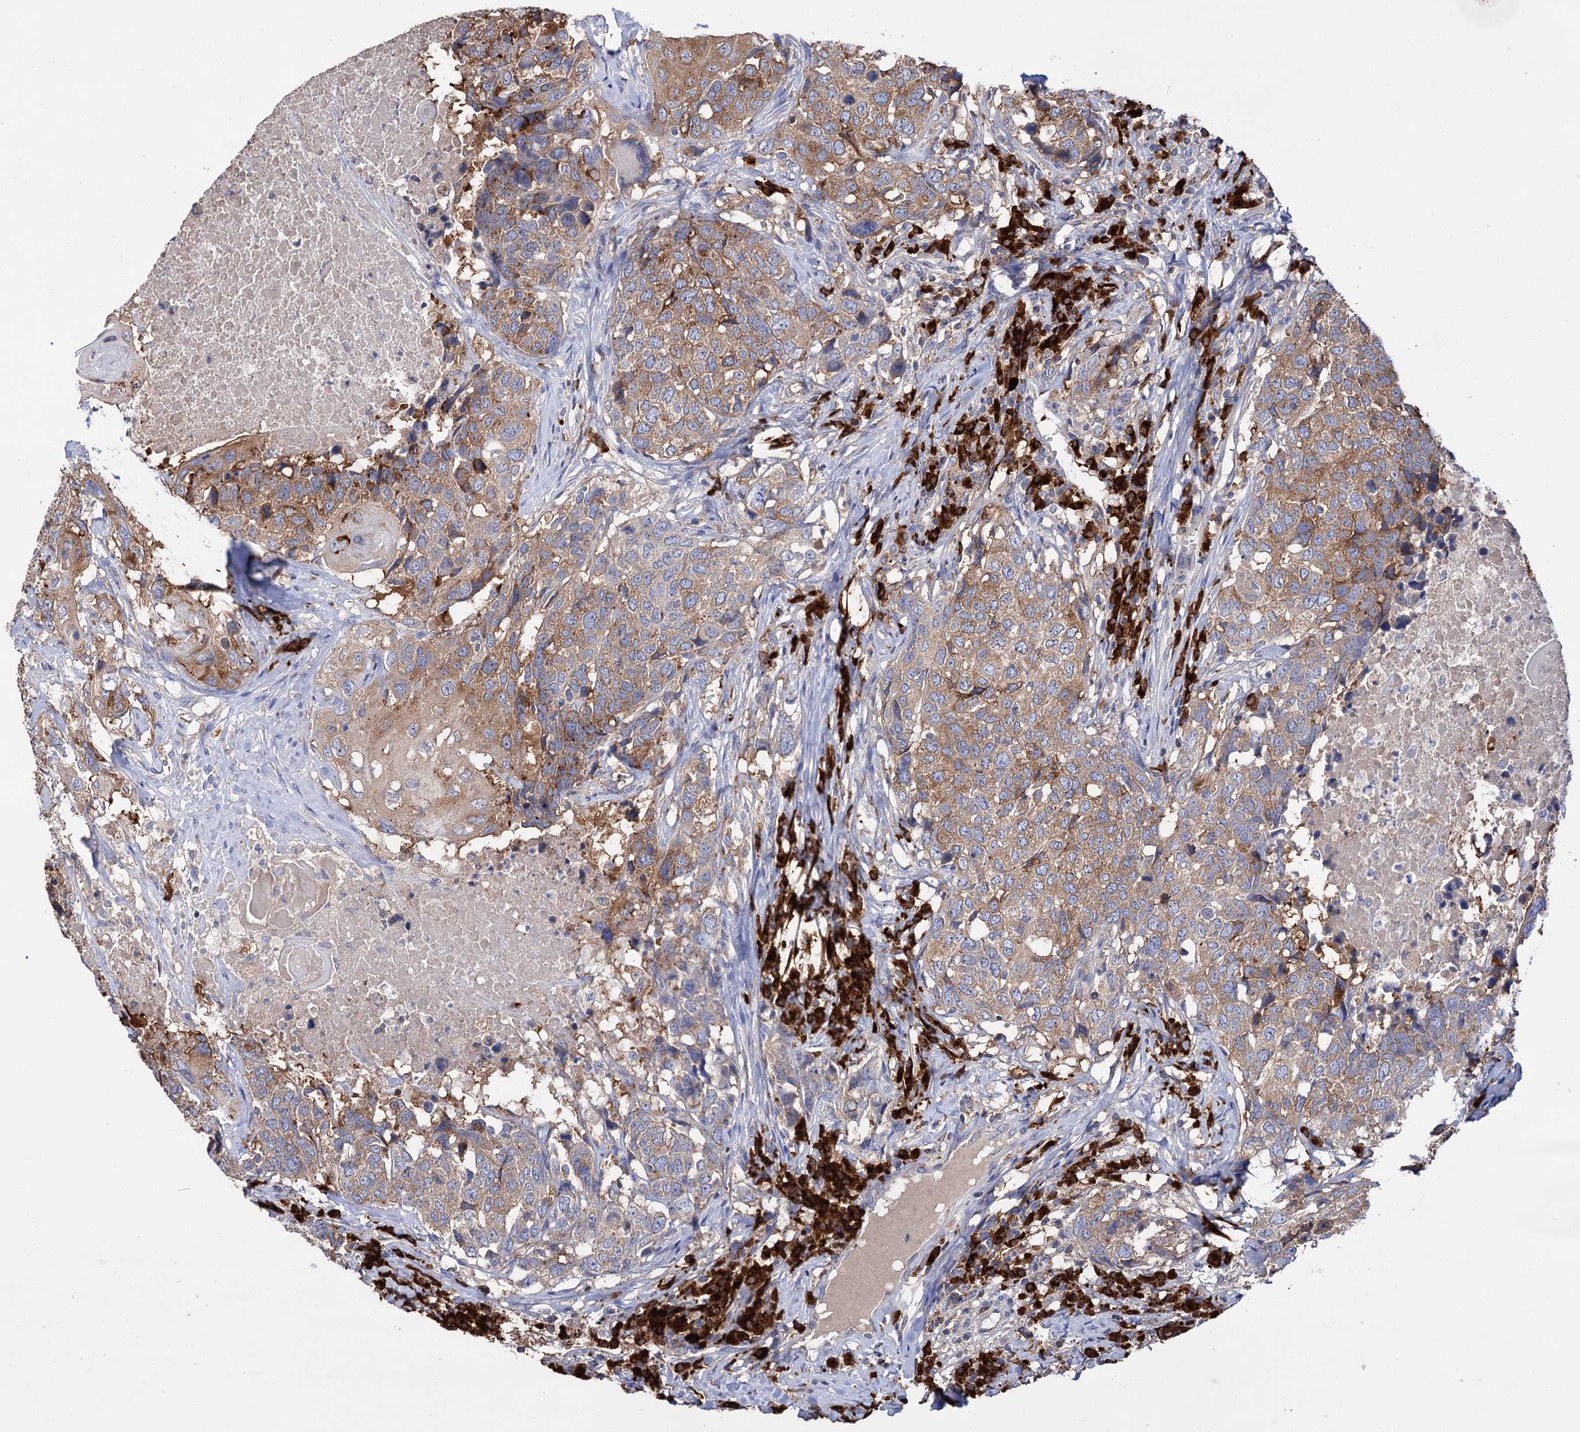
{"staining": {"intensity": "moderate", "quantity": ">75%", "location": "cytoplasmic/membranous"}, "tissue": "head and neck cancer", "cell_type": "Tumor cells", "image_type": "cancer", "snomed": [{"axis": "morphology", "description": "Squamous cell carcinoma, NOS"}, {"axis": "topography", "description": "Head-Neck"}], "caption": "Immunohistochemical staining of head and neck cancer shows medium levels of moderate cytoplasmic/membranous protein expression in about >75% of tumor cells. (IHC, brightfield microscopy, high magnification).", "gene": "BBS4", "patient": {"sex": "male", "age": 66}}